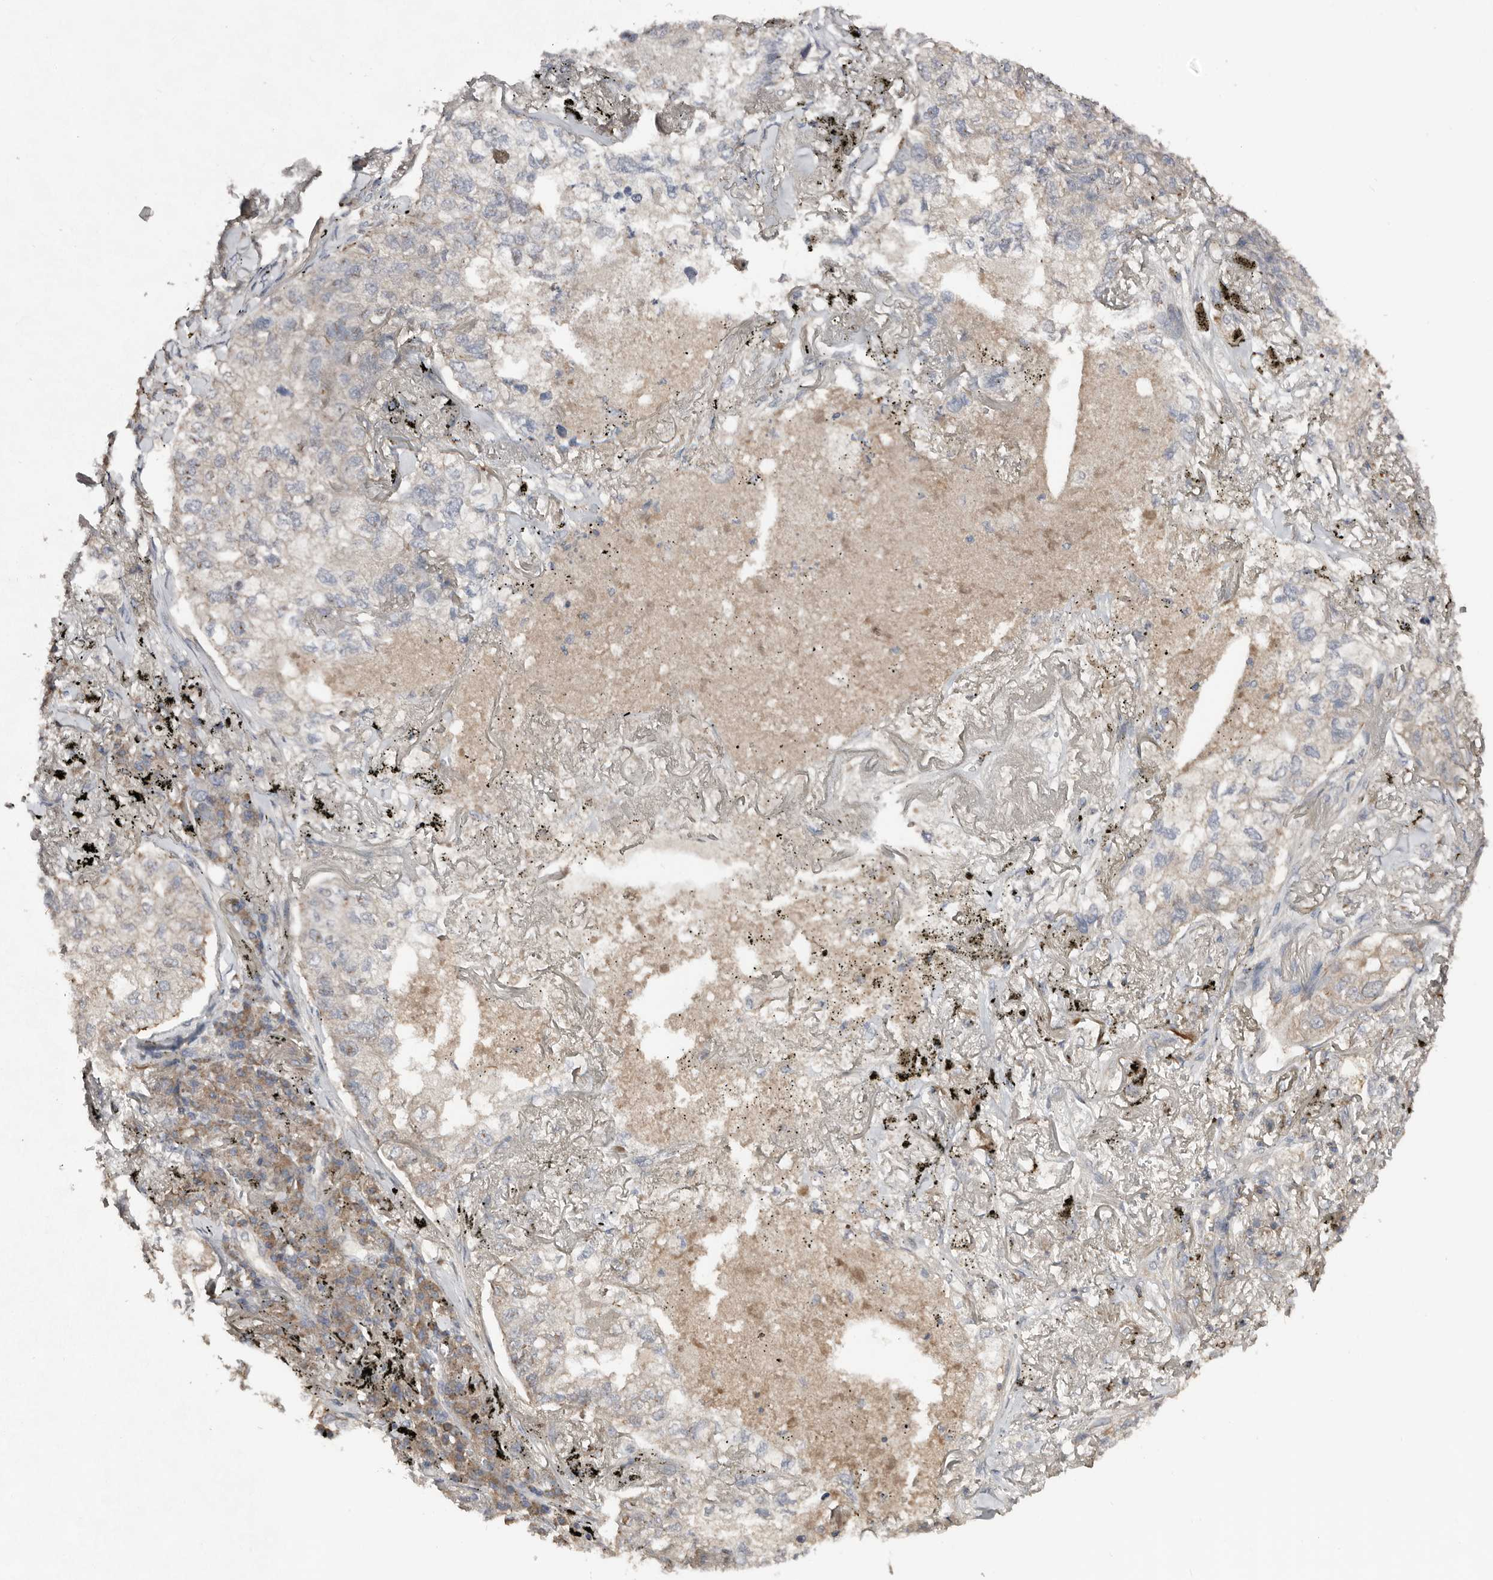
{"staining": {"intensity": "negative", "quantity": "none", "location": "none"}, "tissue": "lung cancer", "cell_type": "Tumor cells", "image_type": "cancer", "snomed": [{"axis": "morphology", "description": "Adenocarcinoma, NOS"}, {"axis": "topography", "description": "Lung"}], "caption": "Micrograph shows no significant protein positivity in tumor cells of lung adenocarcinoma.", "gene": "SLC39A2", "patient": {"sex": "male", "age": 65}}